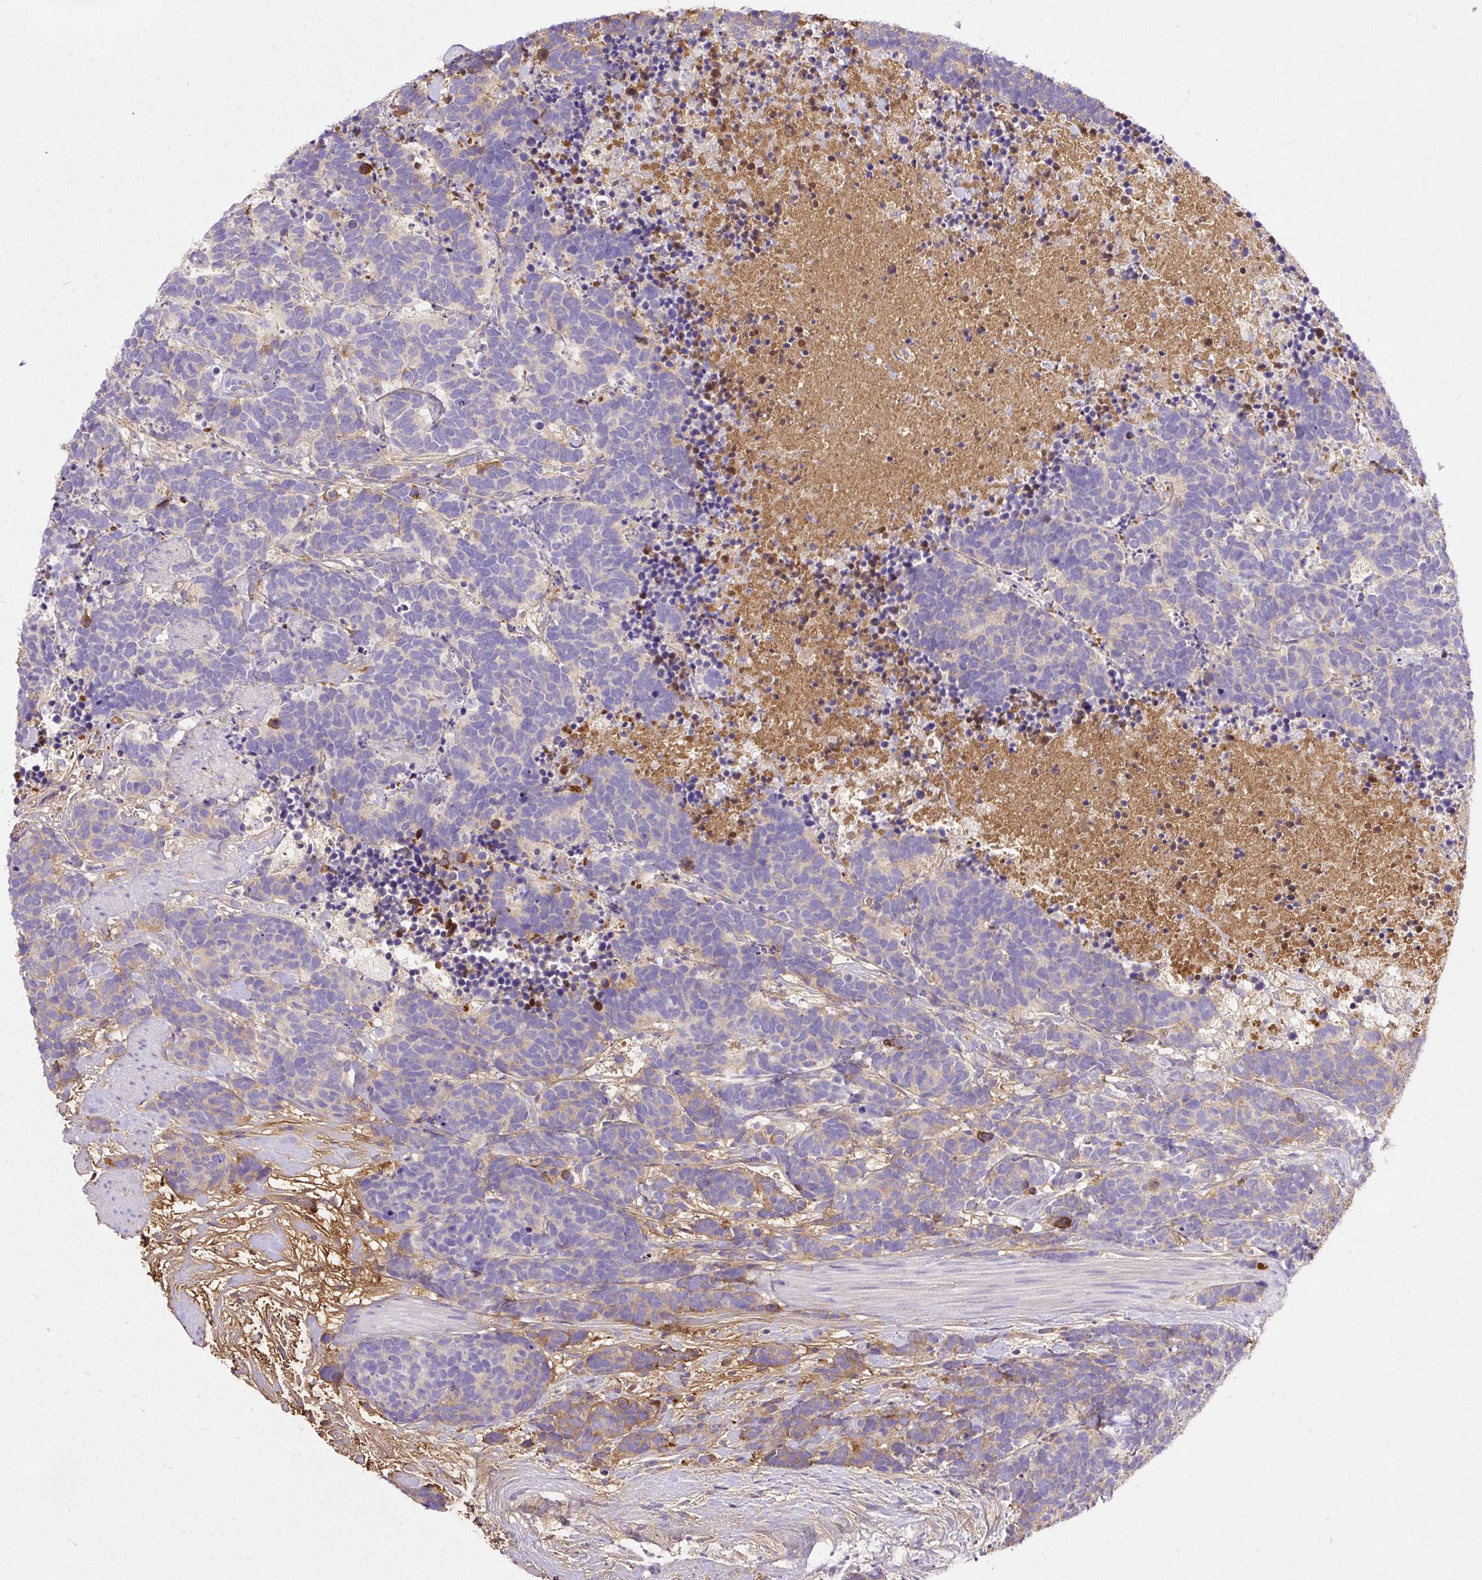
{"staining": {"intensity": "moderate", "quantity": "25%-75%", "location": "cytoplasmic/membranous"}, "tissue": "carcinoid", "cell_type": "Tumor cells", "image_type": "cancer", "snomed": [{"axis": "morphology", "description": "Carcinoma, NOS"}, {"axis": "morphology", "description": "Carcinoid, malignant, NOS"}, {"axis": "topography", "description": "Prostate"}], "caption": "IHC histopathology image of neoplastic tissue: human carcinoid stained using immunohistochemistry shows medium levels of moderate protein expression localized specifically in the cytoplasmic/membranous of tumor cells, appearing as a cytoplasmic/membranous brown color.", "gene": "CLEC3B", "patient": {"sex": "male", "age": 57}}